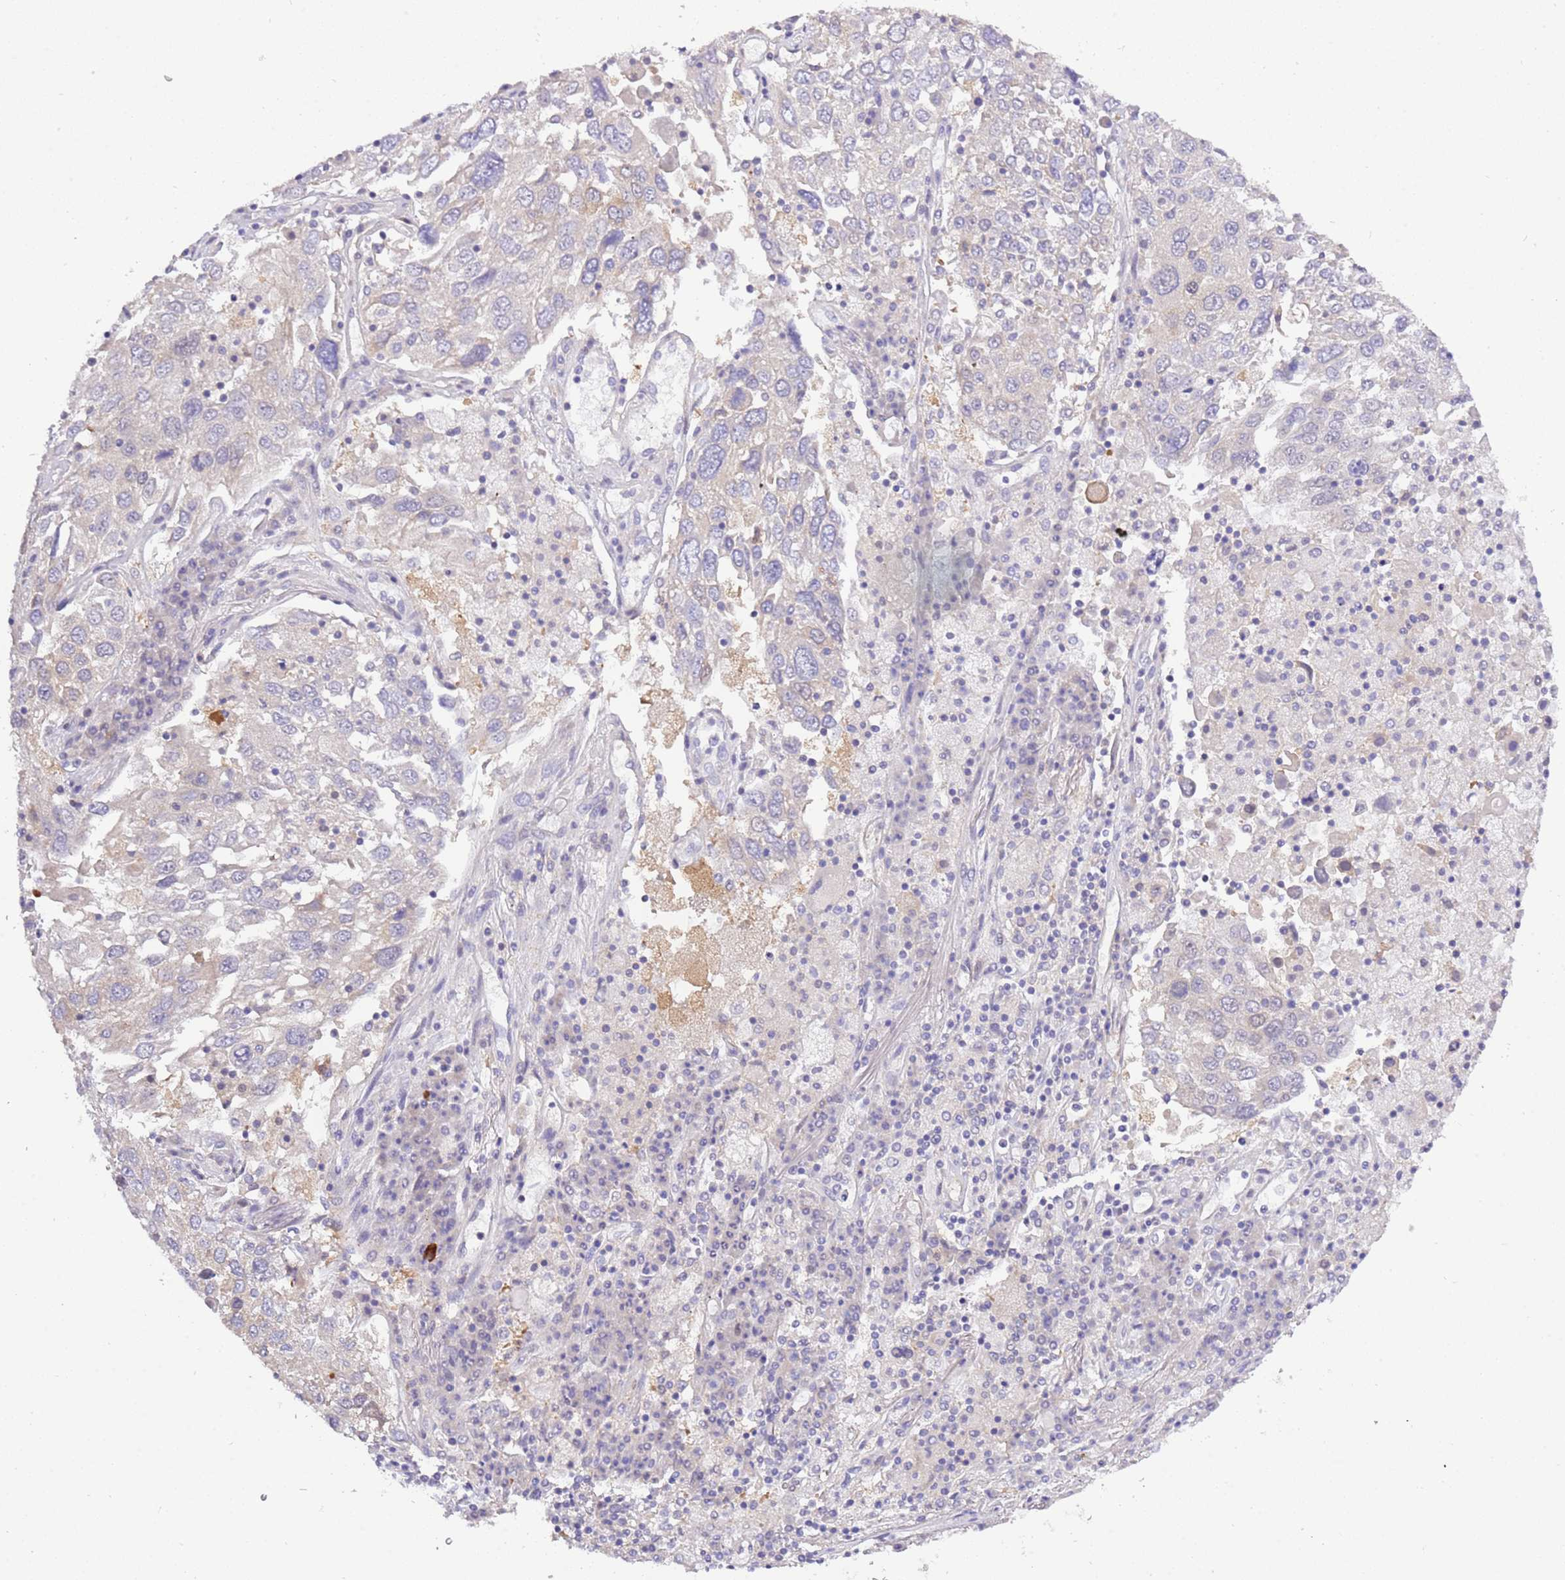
{"staining": {"intensity": "negative", "quantity": "none", "location": "none"}, "tissue": "lung cancer", "cell_type": "Tumor cells", "image_type": "cancer", "snomed": [{"axis": "morphology", "description": "Squamous cell carcinoma, NOS"}, {"axis": "topography", "description": "Lung"}], "caption": "Human lung cancer stained for a protein using IHC reveals no expression in tumor cells.", "gene": "STIP1", "patient": {"sex": "male", "age": 65}}